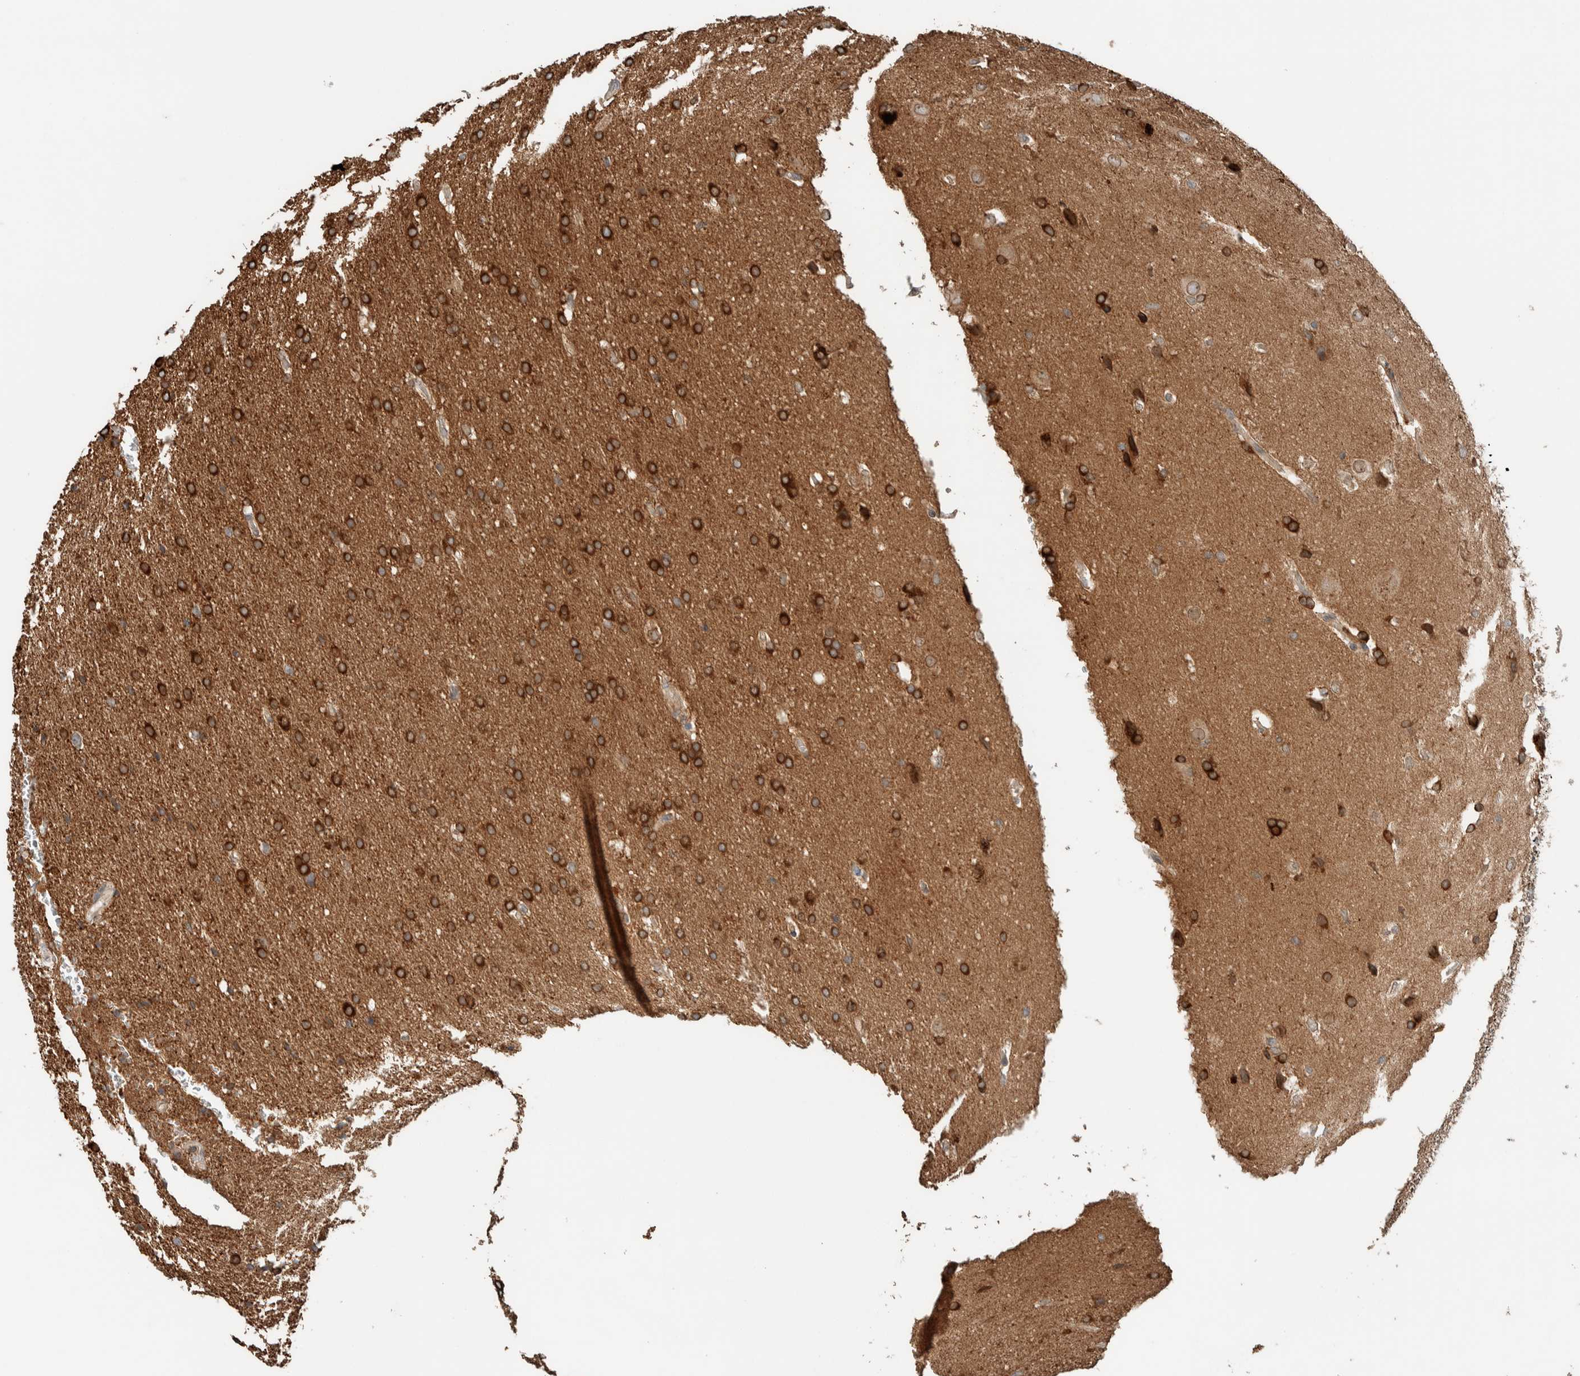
{"staining": {"intensity": "strong", "quantity": ">75%", "location": "cytoplasmic/membranous"}, "tissue": "glioma", "cell_type": "Tumor cells", "image_type": "cancer", "snomed": [{"axis": "morphology", "description": "Glioma, malignant, Low grade"}, {"axis": "topography", "description": "Brain"}], "caption": "Glioma was stained to show a protein in brown. There is high levels of strong cytoplasmic/membranous staining in approximately >75% of tumor cells. (DAB = brown stain, brightfield microscopy at high magnification).", "gene": "NBR1", "patient": {"sex": "female", "age": 37}}